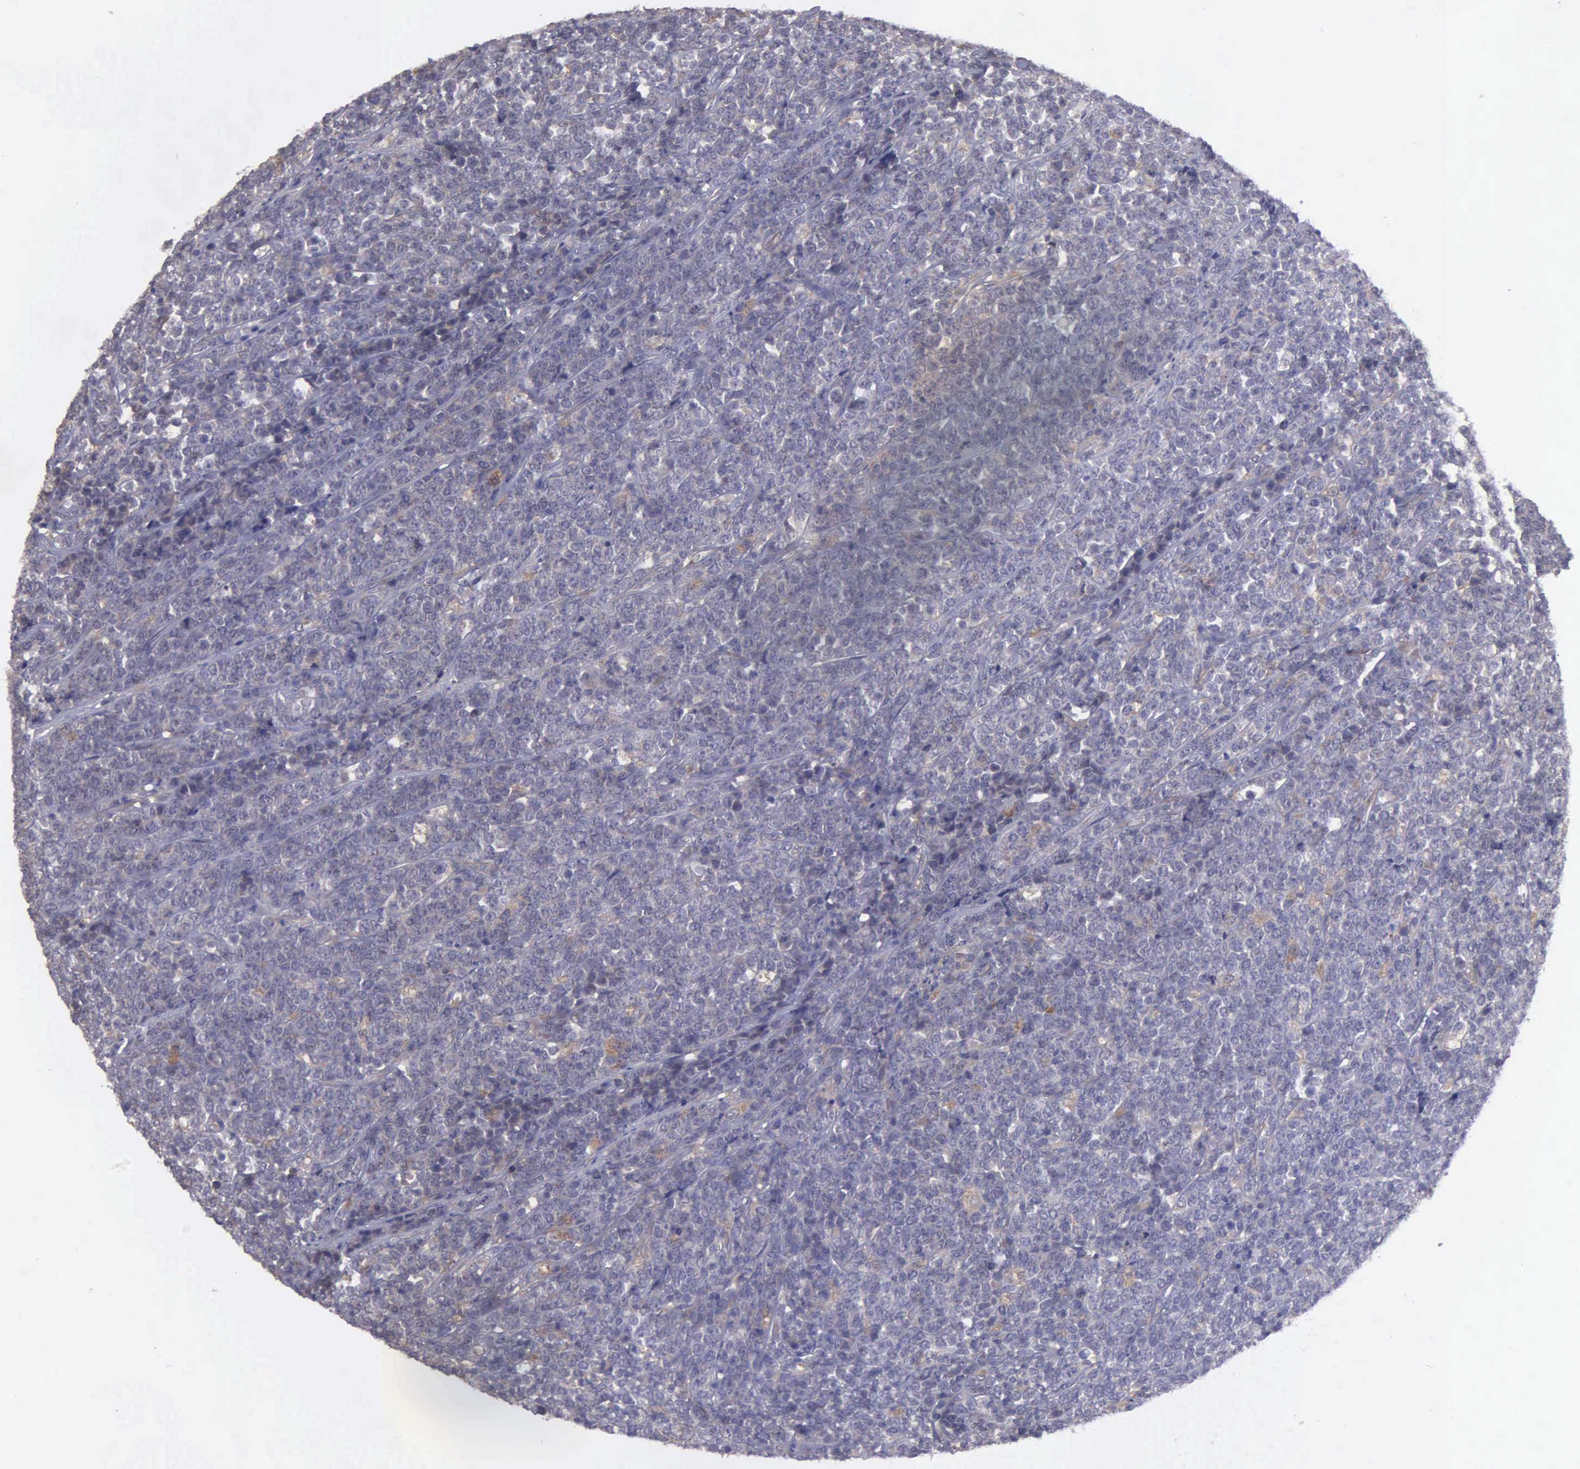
{"staining": {"intensity": "weak", "quantity": "<25%", "location": "cytoplasmic/membranous"}, "tissue": "lymphoma", "cell_type": "Tumor cells", "image_type": "cancer", "snomed": [{"axis": "morphology", "description": "Malignant lymphoma, non-Hodgkin's type, High grade"}, {"axis": "topography", "description": "Small intestine"}, {"axis": "topography", "description": "Colon"}], "caption": "Human lymphoma stained for a protein using IHC exhibits no positivity in tumor cells.", "gene": "RTL10", "patient": {"sex": "male", "age": 8}}